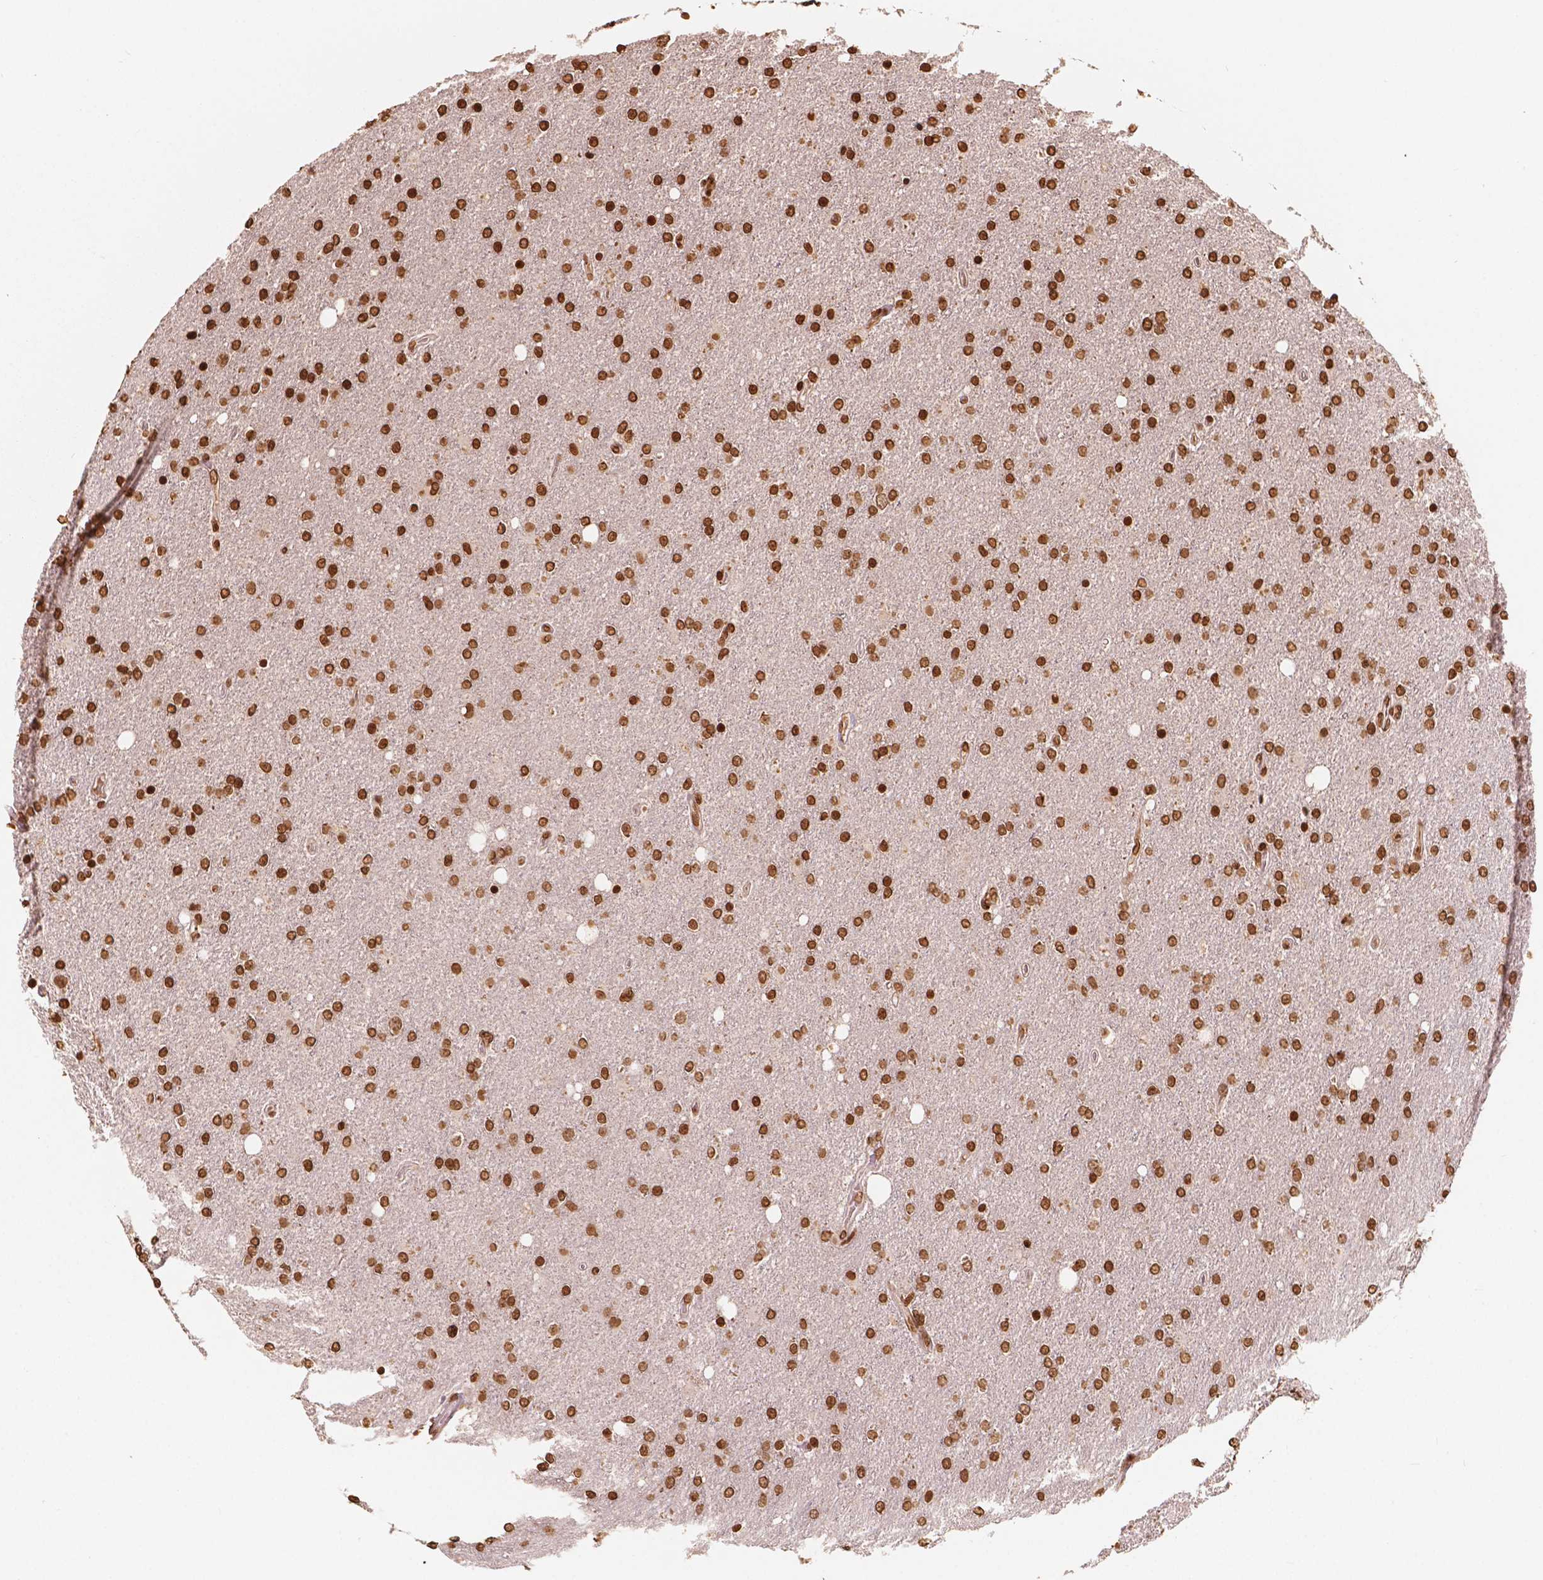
{"staining": {"intensity": "strong", "quantity": ">75%", "location": "nuclear"}, "tissue": "glioma", "cell_type": "Tumor cells", "image_type": "cancer", "snomed": [{"axis": "morphology", "description": "Glioma, malignant, High grade"}, {"axis": "topography", "description": "Cerebral cortex"}], "caption": "Protein expression analysis of malignant glioma (high-grade) exhibits strong nuclear expression in approximately >75% of tumor cells.", "gene": "H3C7", "patient": {"sex": "male", "age": 70}}